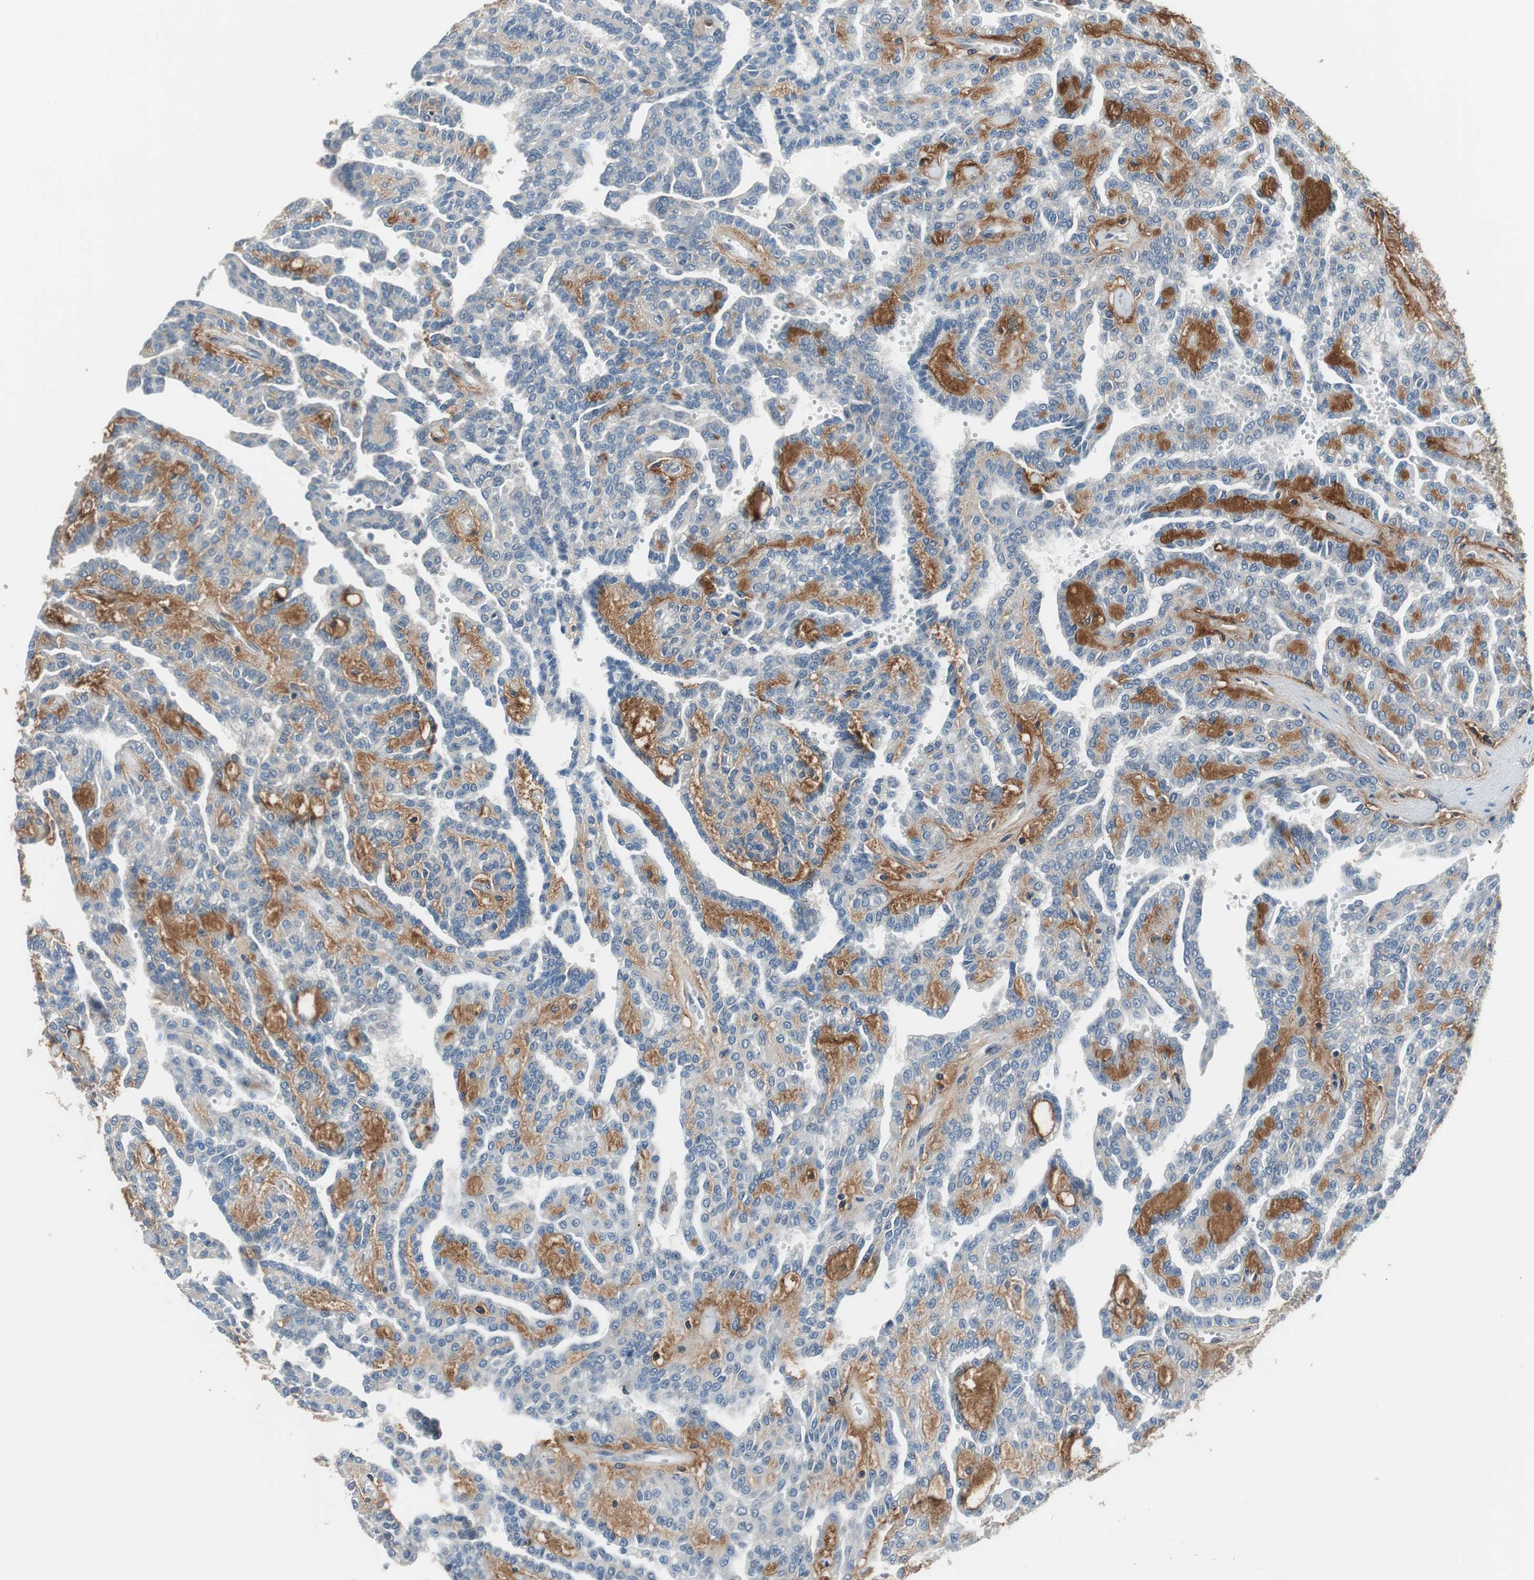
{"staining": {"intensity": "negative", "quantity": "none", "location": "none"}, "tissue": "renal cancer", "cell_type": "Tumor cells", "image_type": "cancer", "snomed": [{"axis": "morphology", "description": "Adenocarcinoma, NOS"}, {"axis": "topography", "description": "Kidney"}], "caption": "A photomicrograph of adenocarcinoma (renal) stained for a protein reveals no brown staining in tumor cells. (Brightfield microscopy of DAB (3,3'-diaminobenzidine) IHC at high magnification).", "gene": "MAFB", "patient": {"sex": "male", "age": 63}}